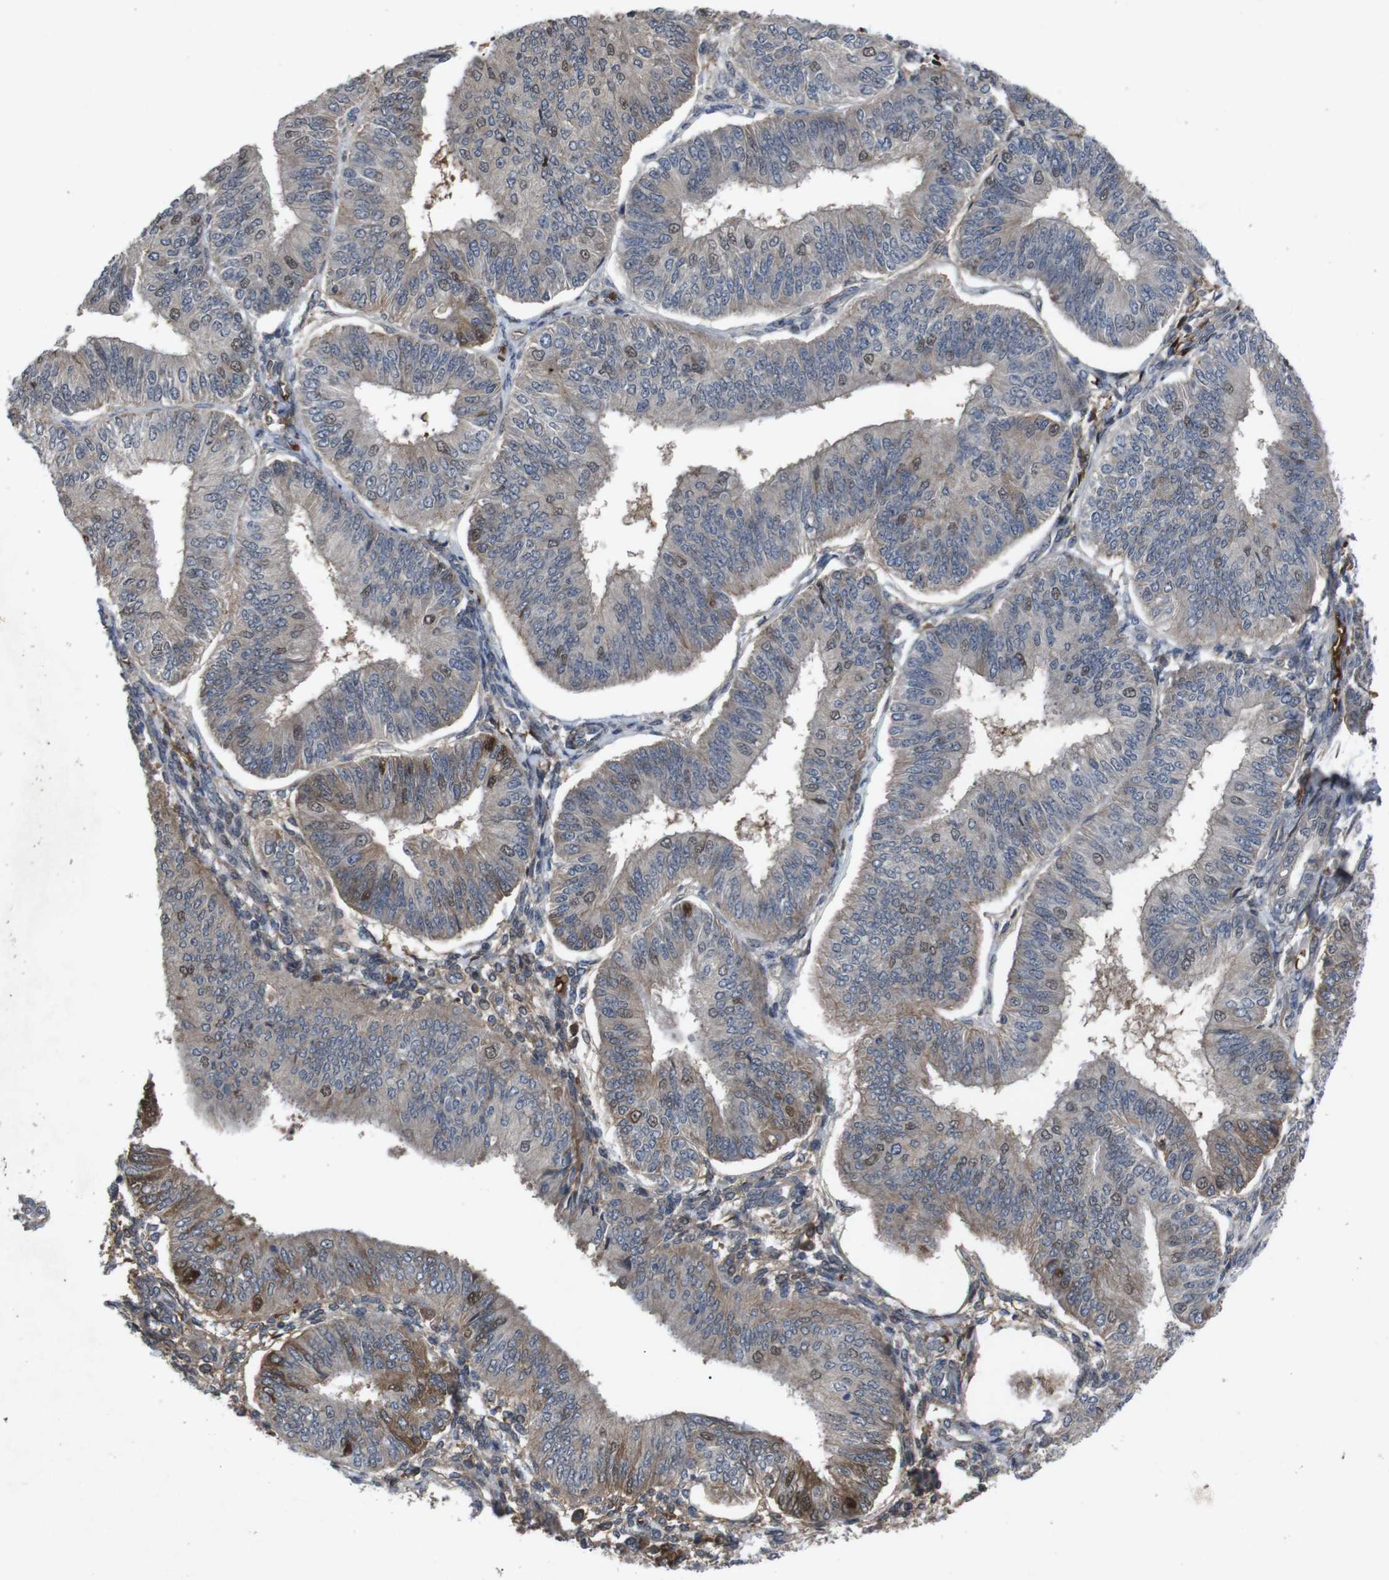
{"staining": {"intensity": "moderate", "quantity": "<25%", "location": "cytoplasmic/membranous,nuclear"}, "tissue": "endometrial cancer", "cell_type": "Tumor cells", "image_type": "cancer", "snomed": [{"axis": "morphology", "description": "Adenocarcinoma, NOS"}, {"axis": "topography", "description": "Endometrium"}], "caption": "Human endometrial cancer stained with a brown dye demonstrates moderate cytoplasmic/membranous and nuclear positive positivity in about <25% of tumor cells.", "gene": "SPTB", "patient": {"sex": "female", "age": 58}}